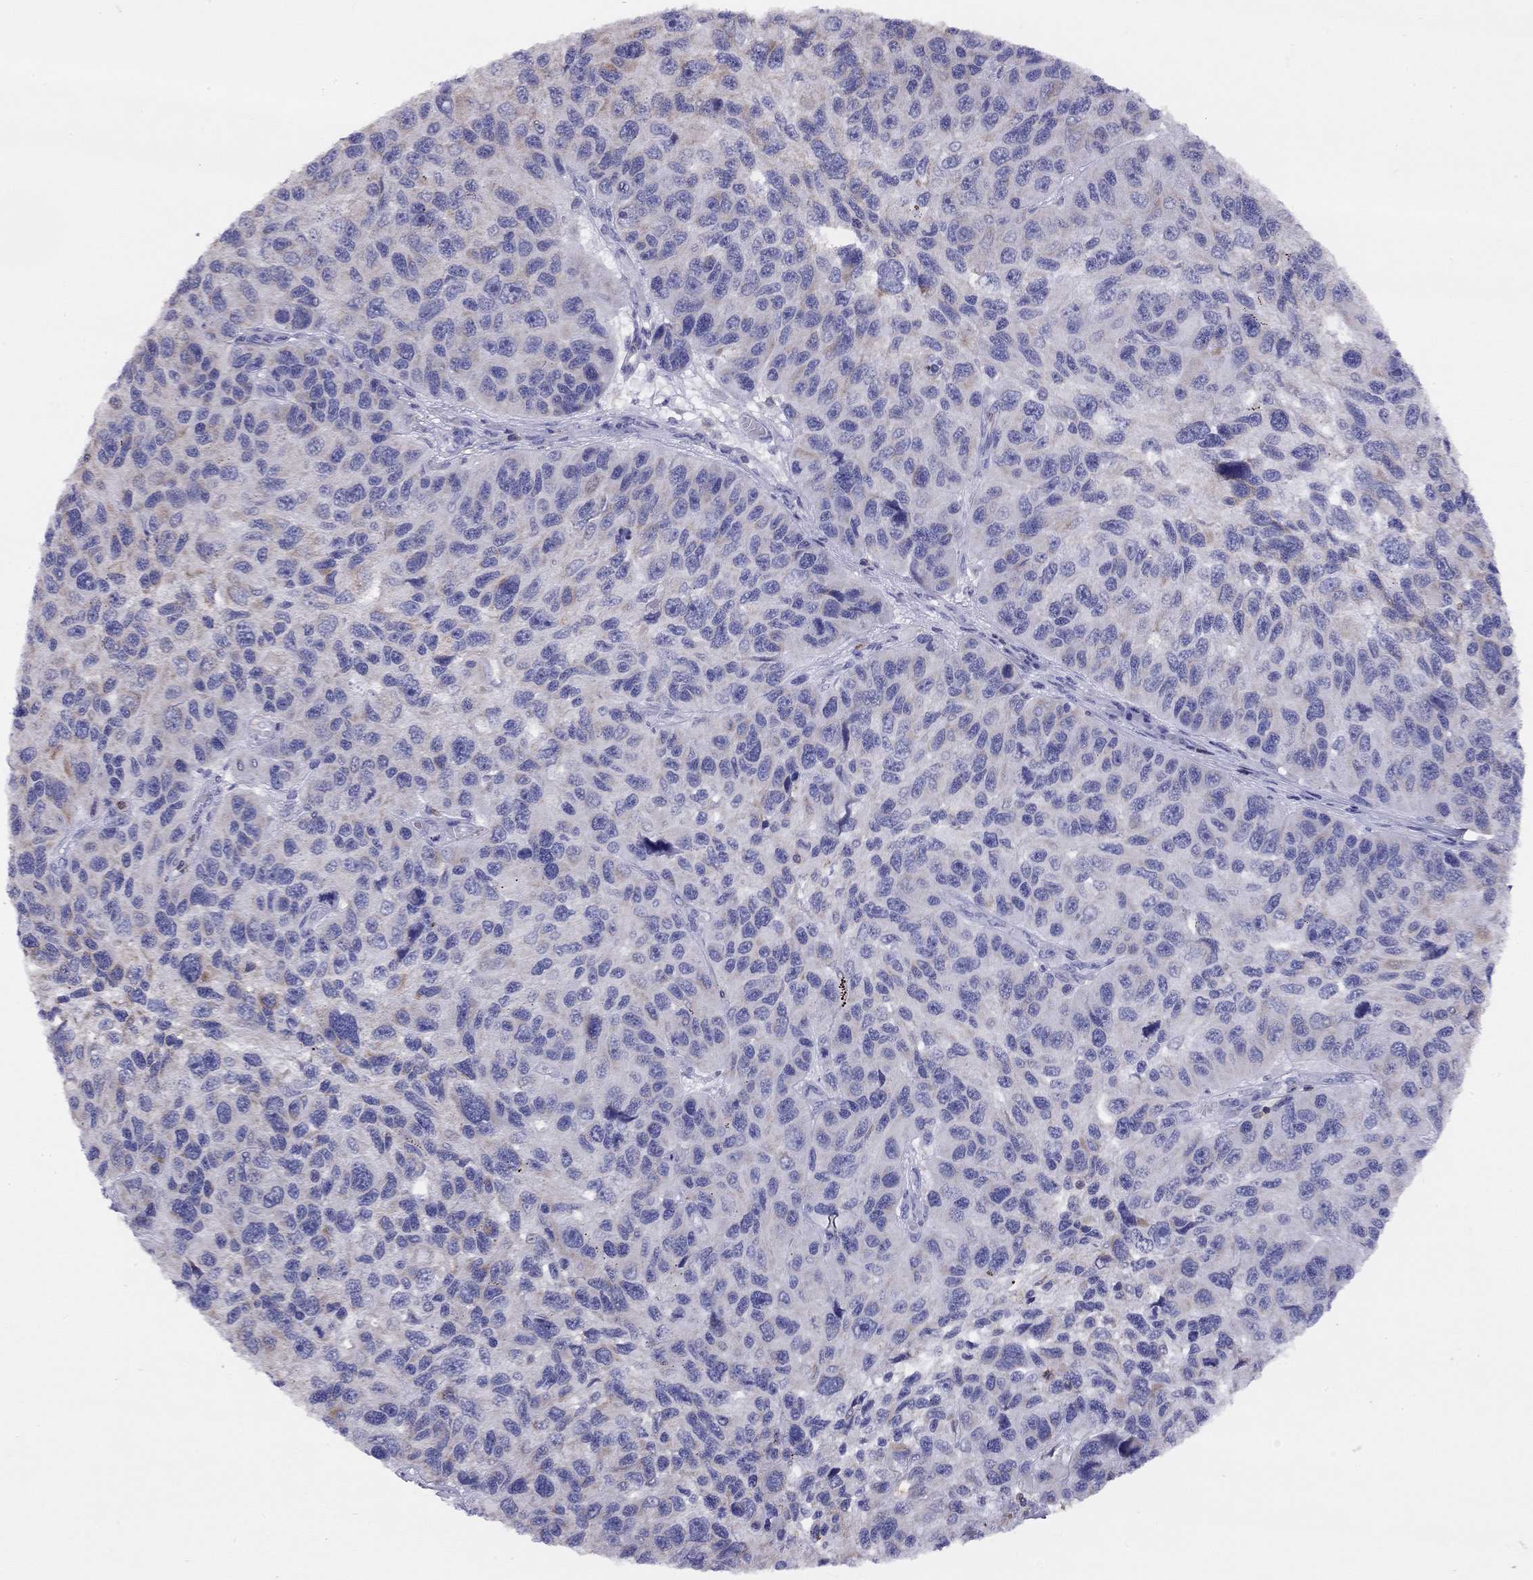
{"staining": {"intensity": "weak", "quantity": "<25%", "location": "cytoplasmic/membranous"}, "tissue": "melanoma", "cell_type": "Tumor cells", "image_type": "cancer", "snomed": [{"axis": "morphology", "description": "Malignant melanoma, NOS"}, {"axis": "topography", "description": "Skin"}], "caption": "Immunohistochemistry of malignant melanoma displays no expression in tumor cells.", "gene": "CITED1", "patient": {"sex": "male", "age": 53}}